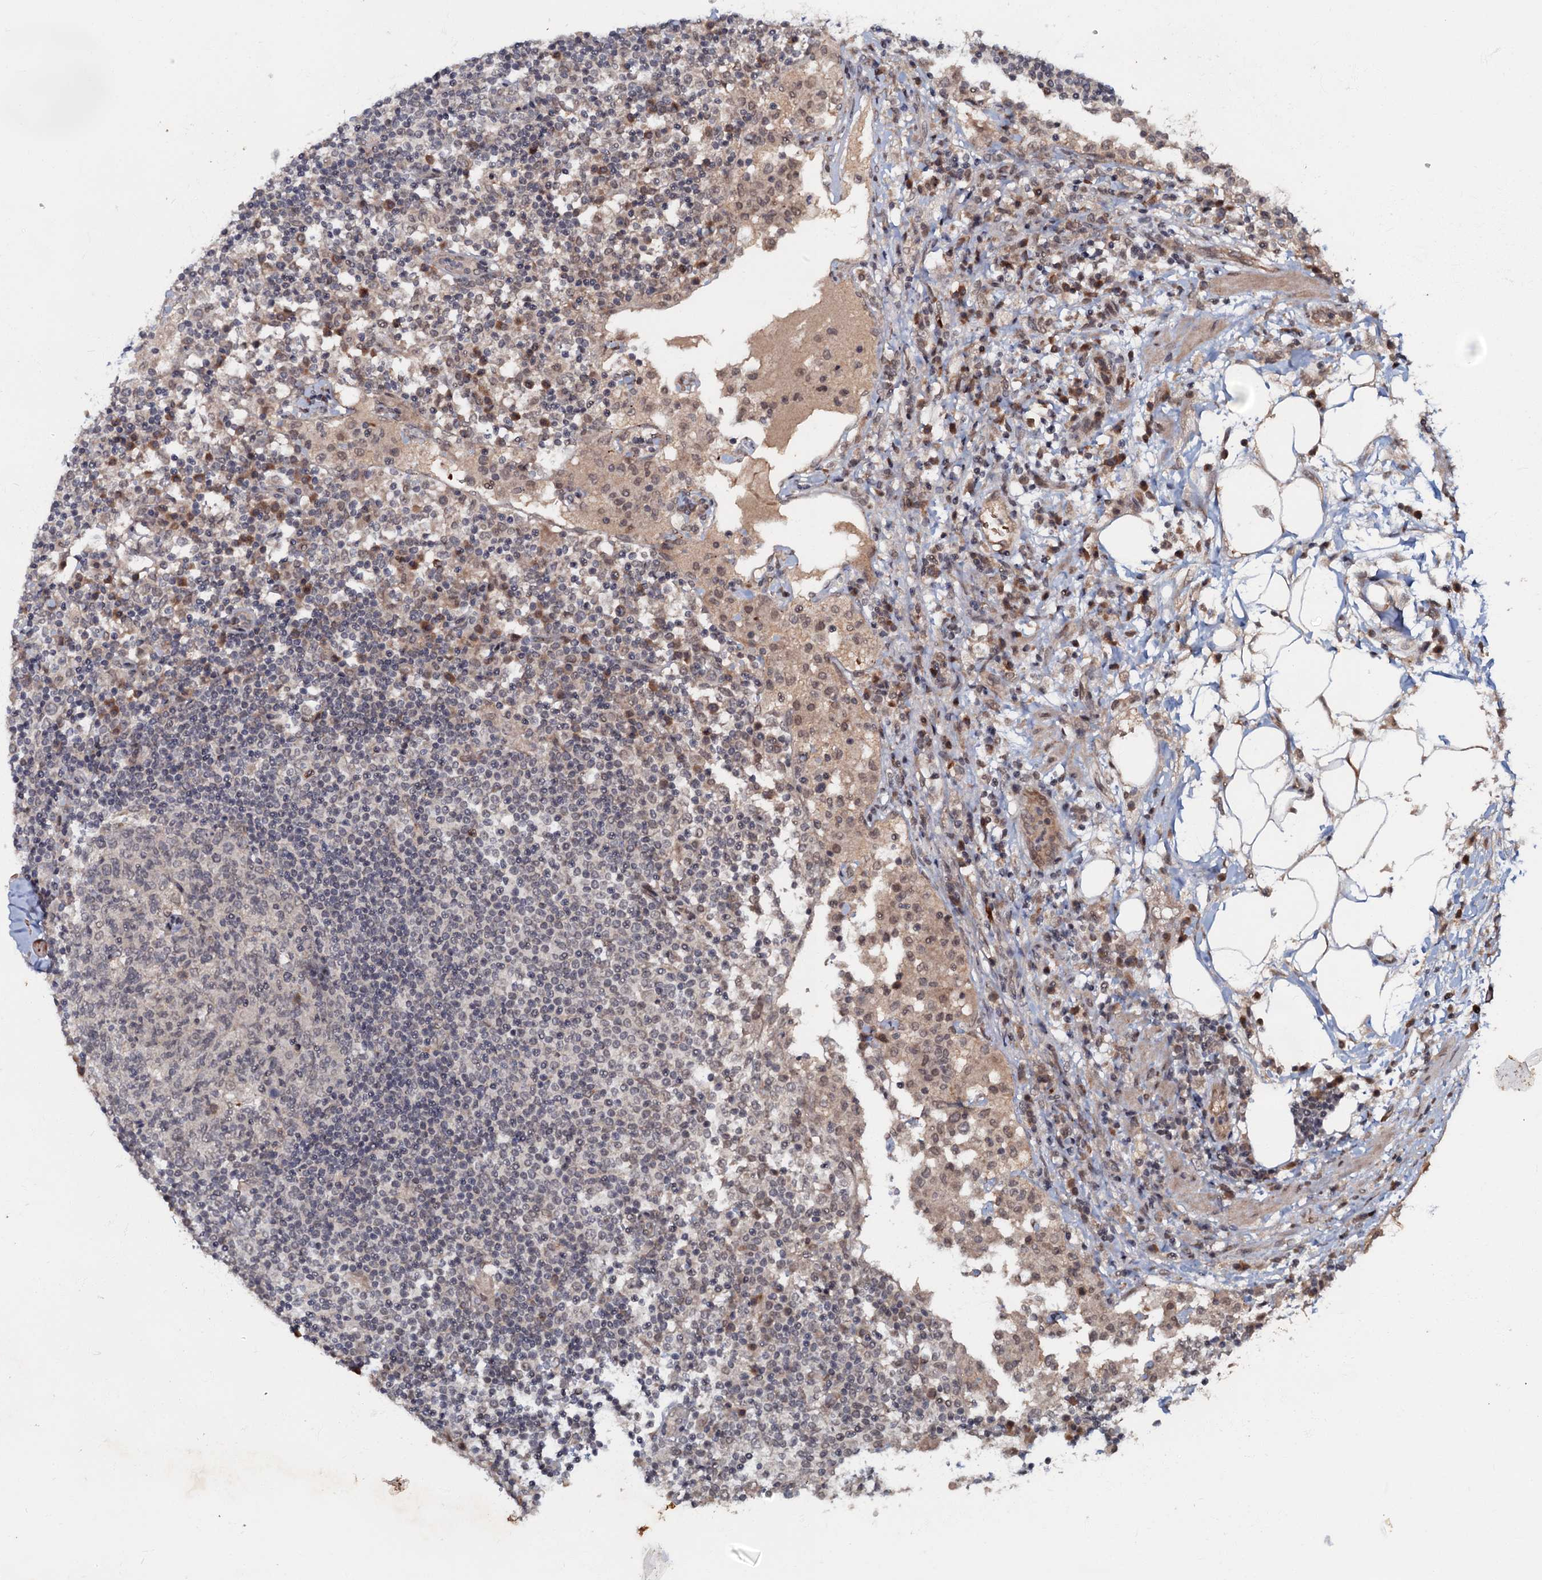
{"staining": {"intensity": "negative", "quantity": "none", "location": "none"}, "tissue": "lymph node", "cell_type": "Germinal center cells", "image_type": "normal", "snomed": [{"axis": "morphology", "description": "Normal tissue, NOS"}, {"axis": "topography", "description": "Lymph node"}], "caption": "High power microscopy photomicrograph of an immunohistochemistry image of unremarkable lymph node, revealing no significant positivity in germinal center cells.", "gene": "MANSC4", "patient": {"sex": "female", "age": 53}}